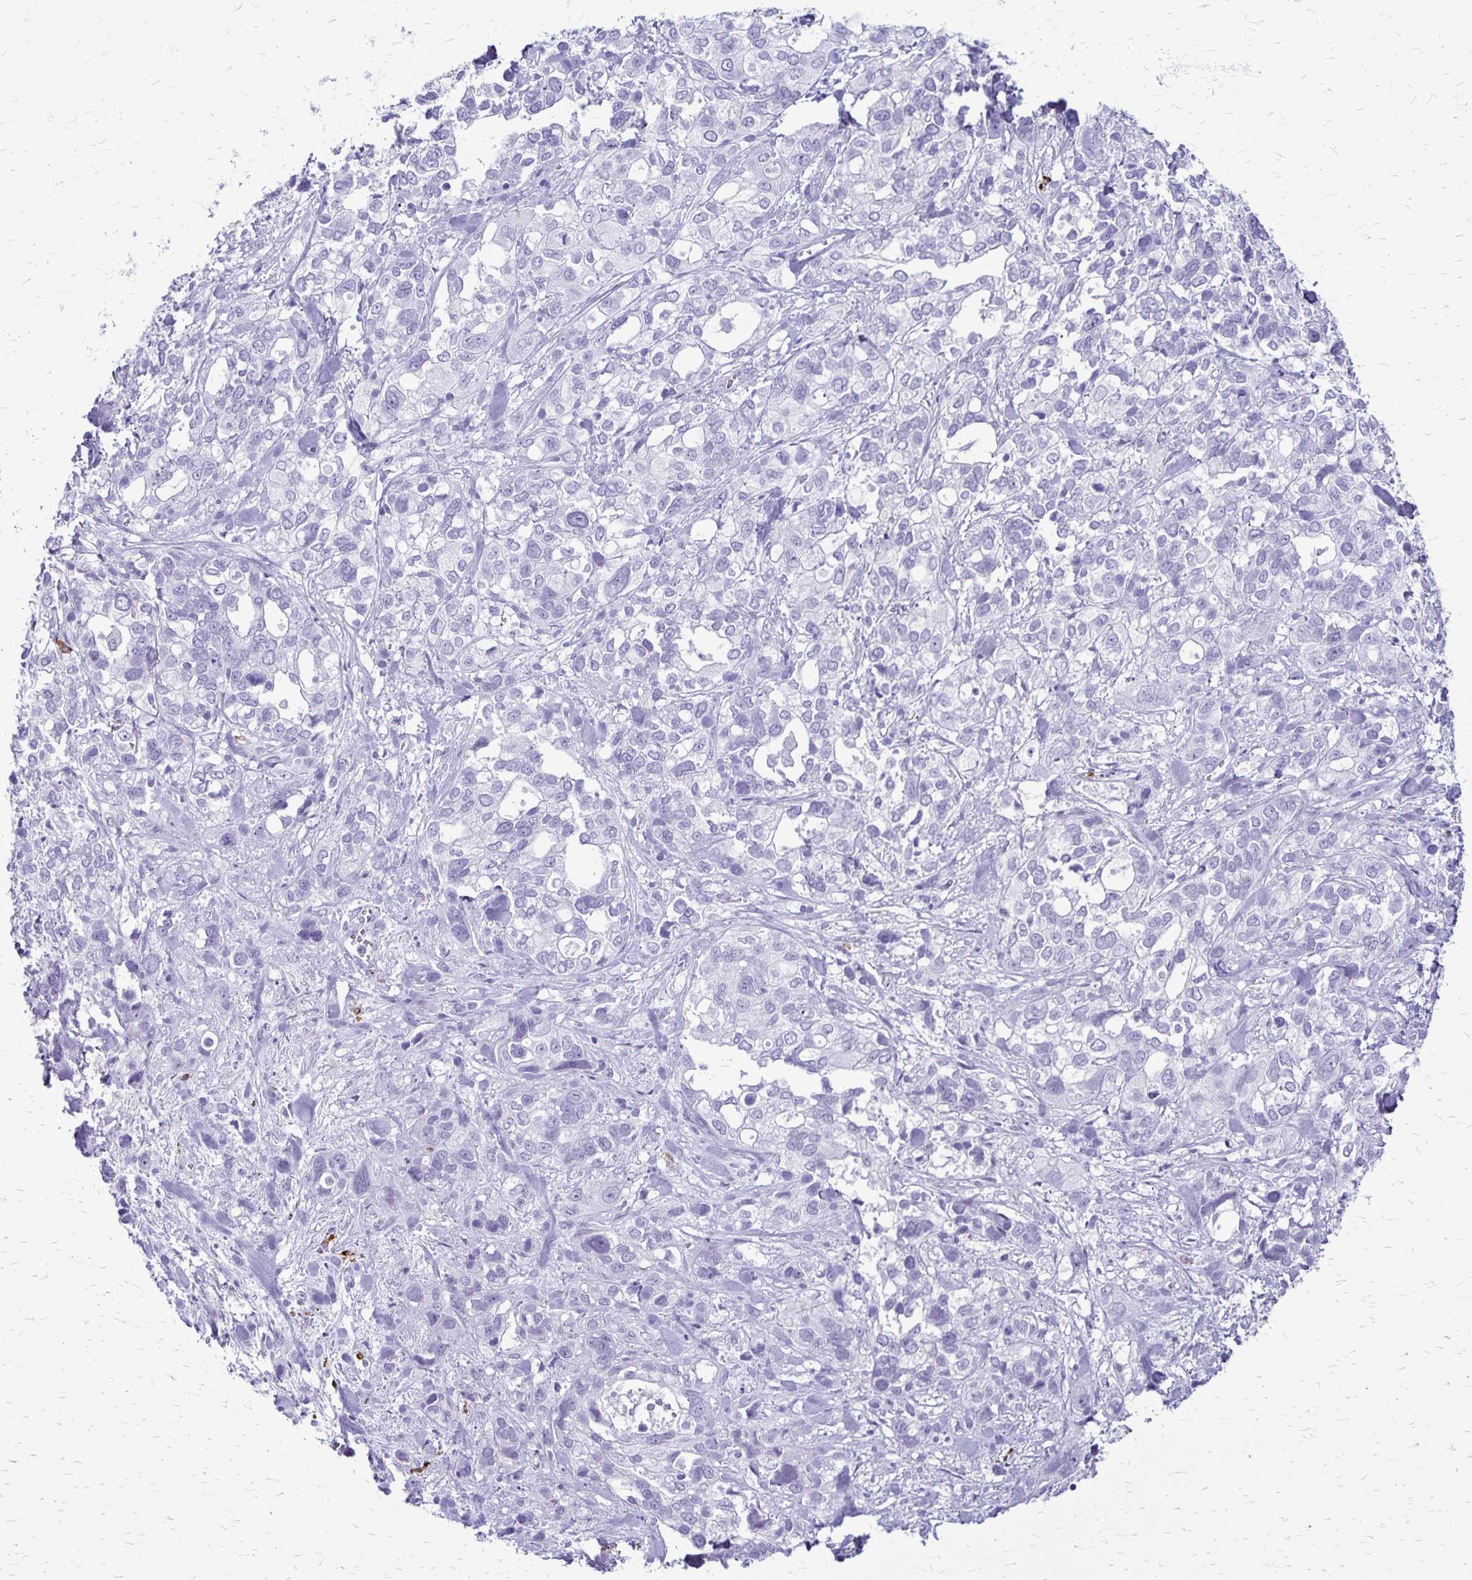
{"staining": {"intensity": "negative", "quantity": "none", "location": "none"}, "tissue": "stomach cancer", "cell_type": "Tumor cells", "image_type": "cancer", "snomed": [{"axis": "morphology", "description": "Adenocarcinoma, NOS"}, {"axis": "topography", "description": "Stomach, upper"}], "caption": "Immunohistochemical staining of human adenocarcinoma (stomach) displays no significant staining in tumor cells.", "gene": "RTN1", "patient": {"sex": "female", "age": 81}}